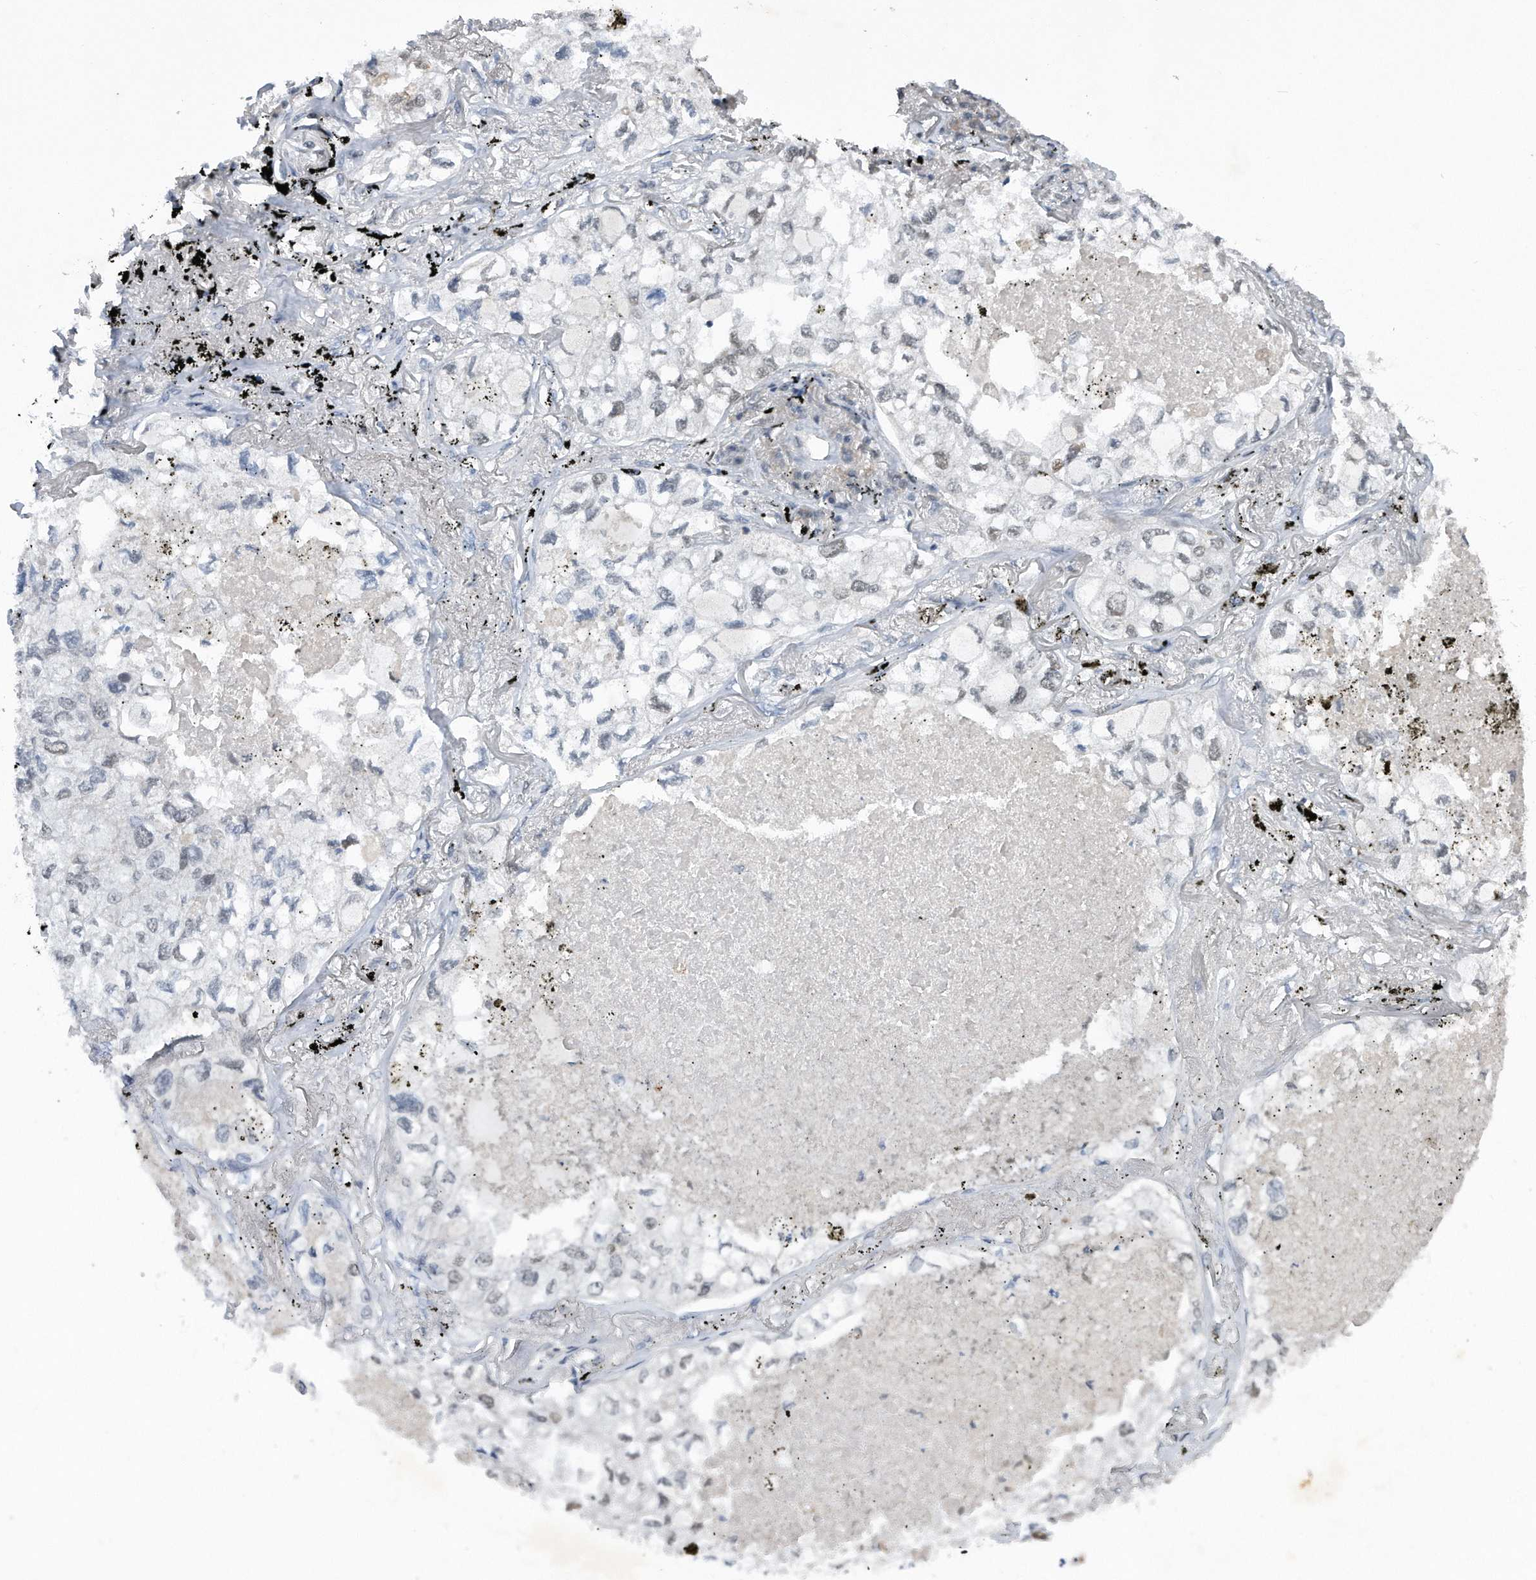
{"staining": {"intensity": "negative", "quantity": "none", "location": "none"}, "tissue": "lung cancer", "cell_type": "Tumor cells", "image_type": "cancer", "snomed": [{"axis": "morphology", "description": "Adenocarcinoma, NOS"}, {"axis": "topography", "description": "Lung"}], "caption": "Immunohistochemical staining of lung cancer (adenocarcinoma) reveals no significant staining in tumor cells.", "gene": "TP53INP1", "patient": {"sex": "male", "age": 65}}